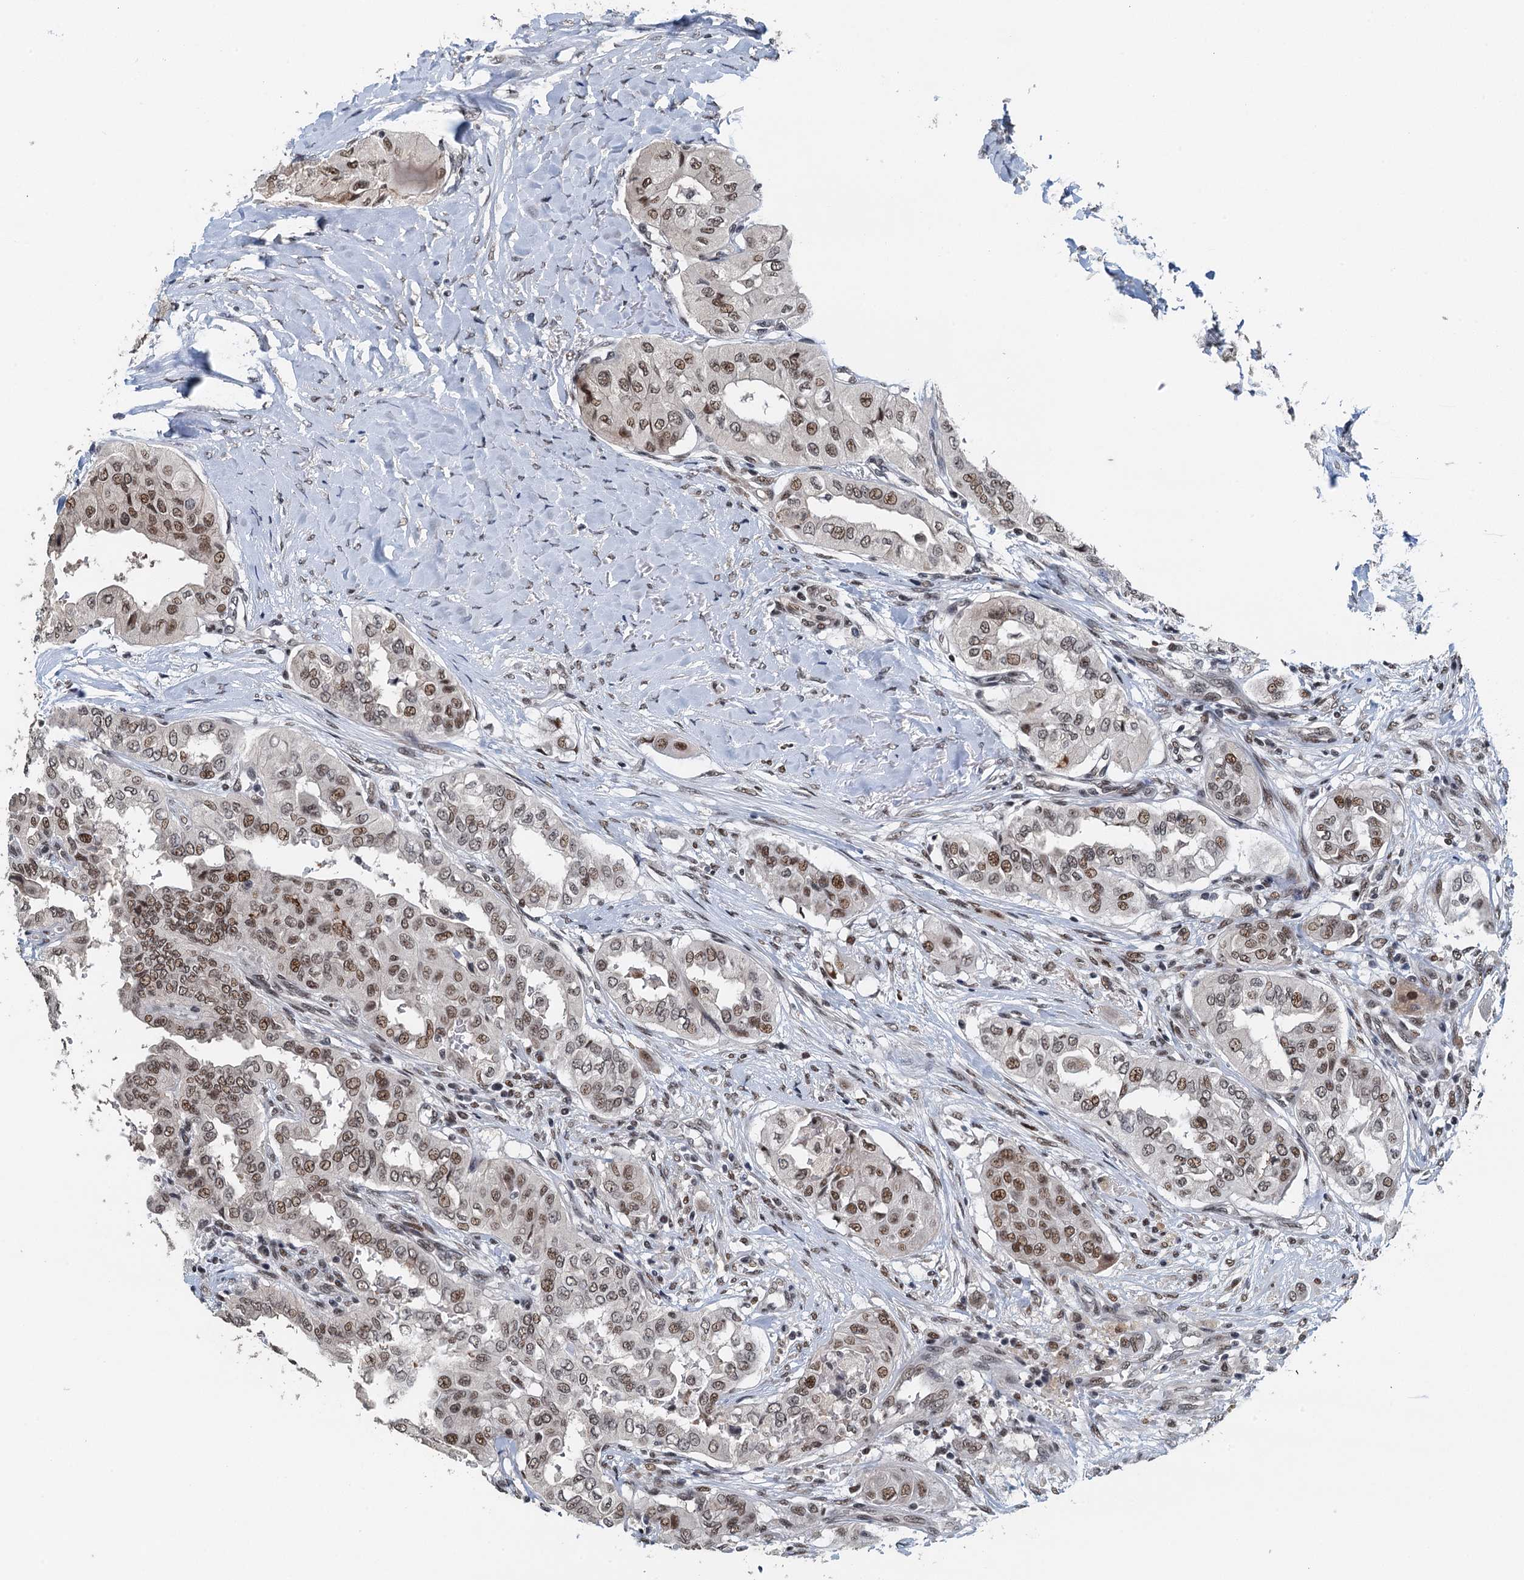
{"staining": {"intensity": "moderate", "quantity": ">75%", "location": "nuclear"}, "tissue": "thyroid cancer", "cell_type": "Tumor cells", "image_type": "cancer", "snomed": [{"axis": "morphology", "description": "Papillary adenocarcinoma, NOS"}, {"axis": "topography", "description": "Thyroid gland"}], "caption": "Immunohistochemistry photomicrograph of neoplastic tissue: thyroid papillary adenocarcinoma stained using IHC shows medium levels of moderate protein expression localized specifically in the nuclear of tumor cells, appearing as a nuclear brown color.", "gene": "MTA3", "patient": {"sex": "female", "age": 59}}